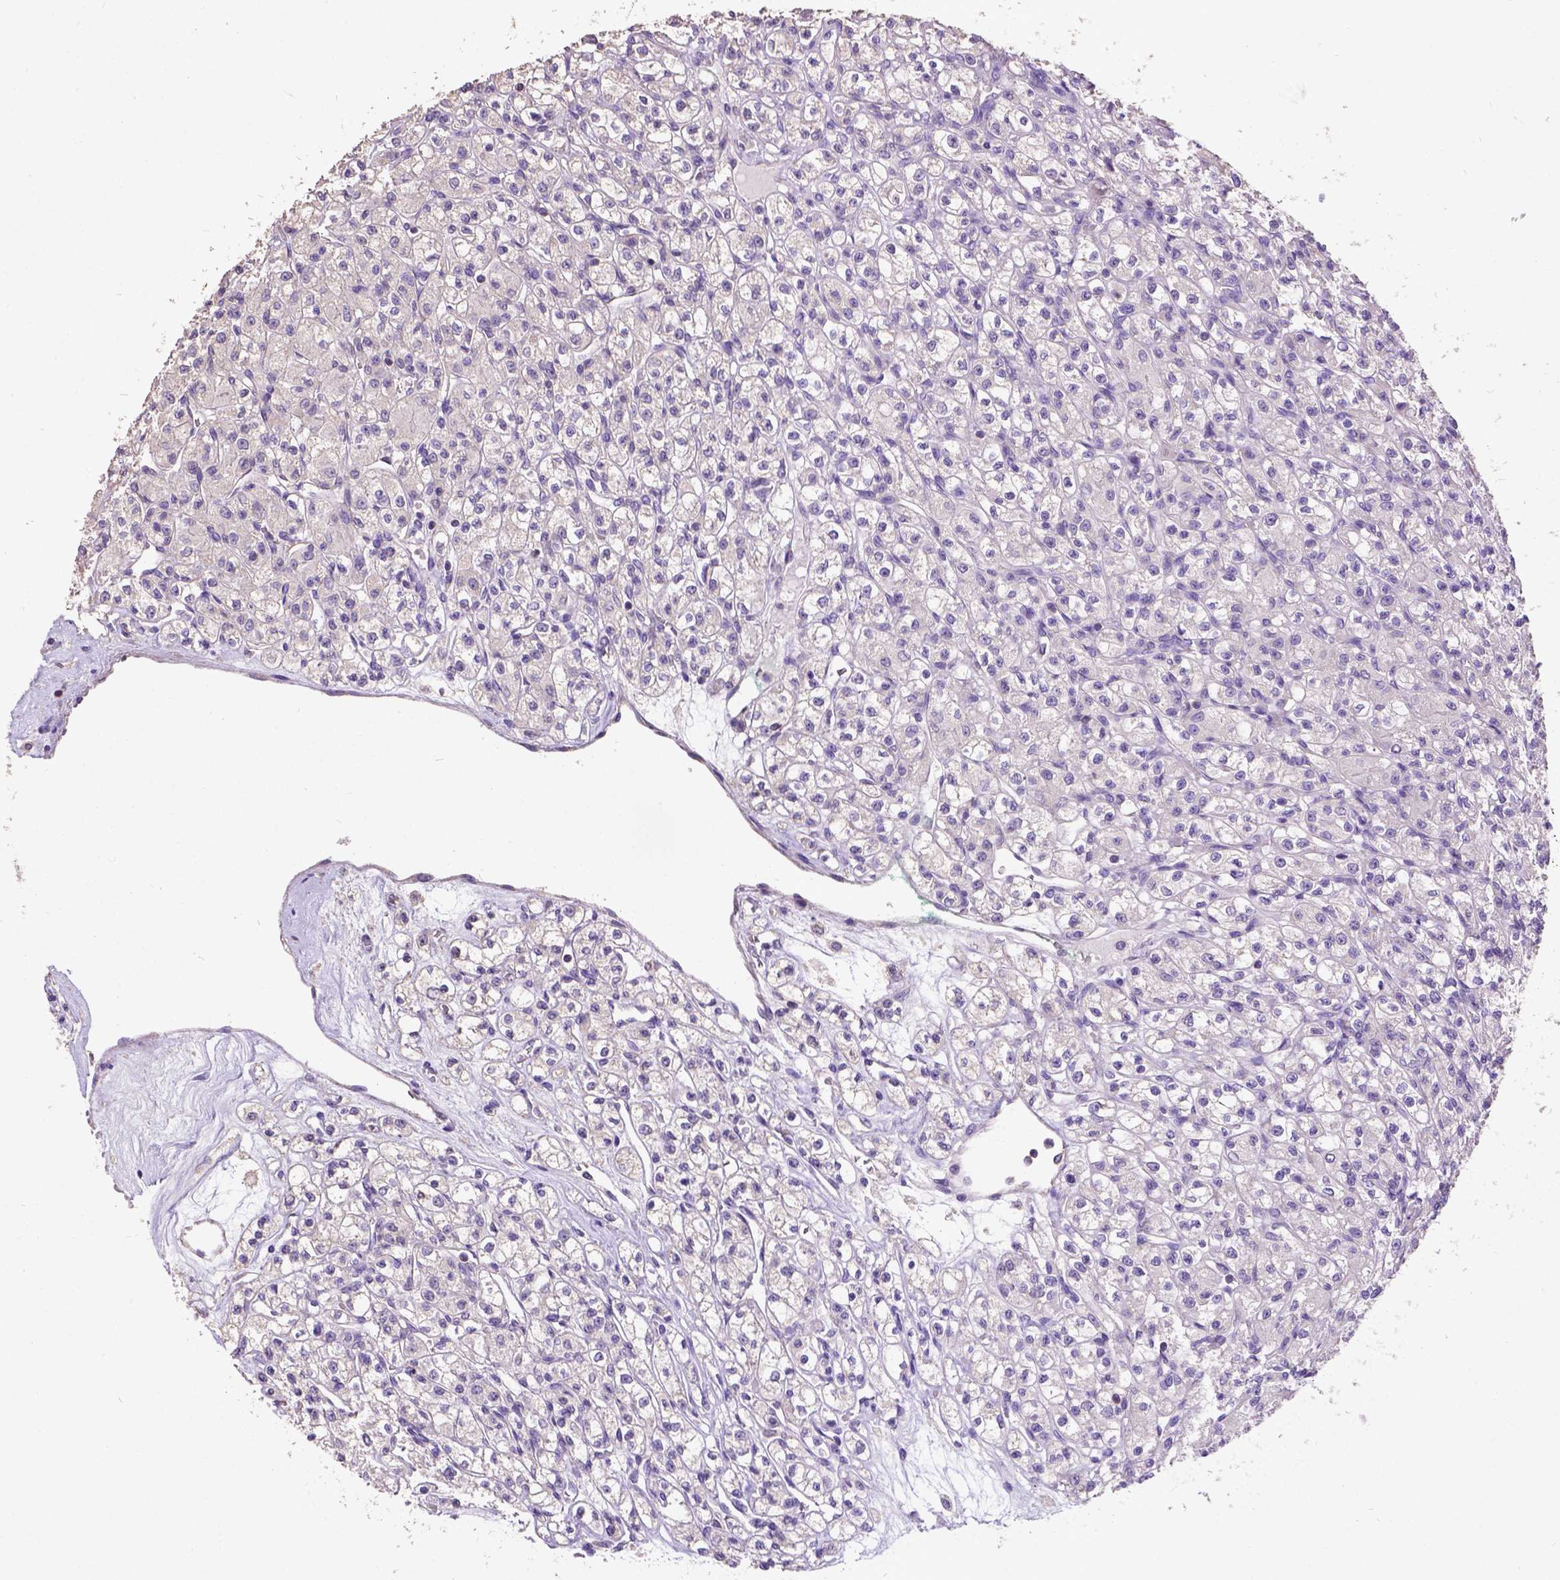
{"staining": {"intensity": "negative", "quantity": "none", "location": "none"}, "tissue": "renal cancer", "cell_type": "Tumor cells", "image_type": "cancer", "snomed": [{"axis": "morphology", "description": "Adenocarcinoma, NOS"}, {"axis": "topography", "description": "Kidney"}], "caption": "Tumor cells show no significant staining in renal cancer. Nuclei are stained in blue.", "gene": "DQX1", "patient": {"sex": "female", "age": 70}}